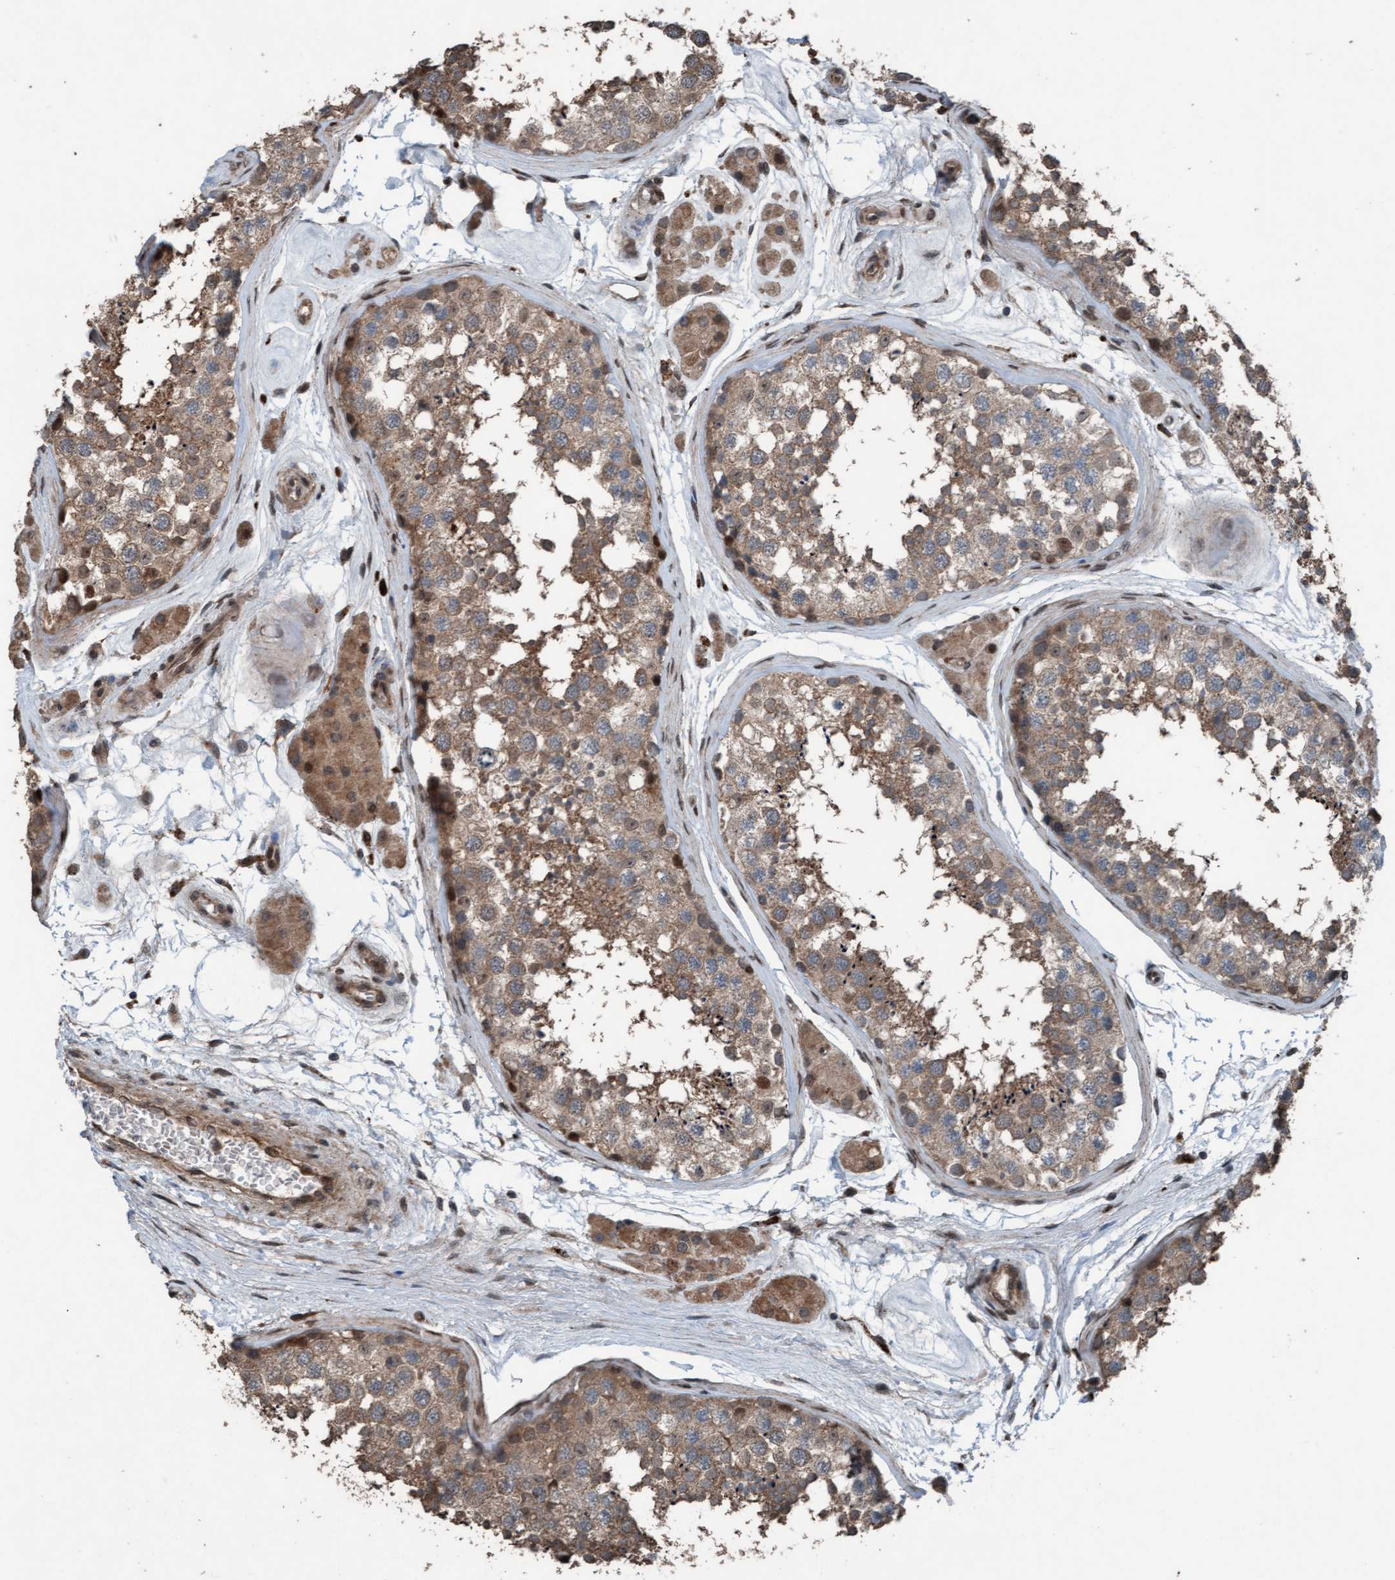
{"staining": {"intensity": "moderate", "quantity": ">75%", "location": "cytoplasmic/membranous"}, "tissue": "testis", "cell_type": "Cells in seminiferous ducts", "image_type": "normal", "snomed": [{"axis": "morphology", "description": "Normal tissue, NOS"}, {"axis": "topography", "description": "Testis"}], "caption": "Moderate cytoplasmic/membranous positivity for a protein is identified in approximately >75% of cells in seminiferous ducts of normal testis using IHC.", "gene": "PLXNB2", "patient": {"sex": "male", "age": 56}}